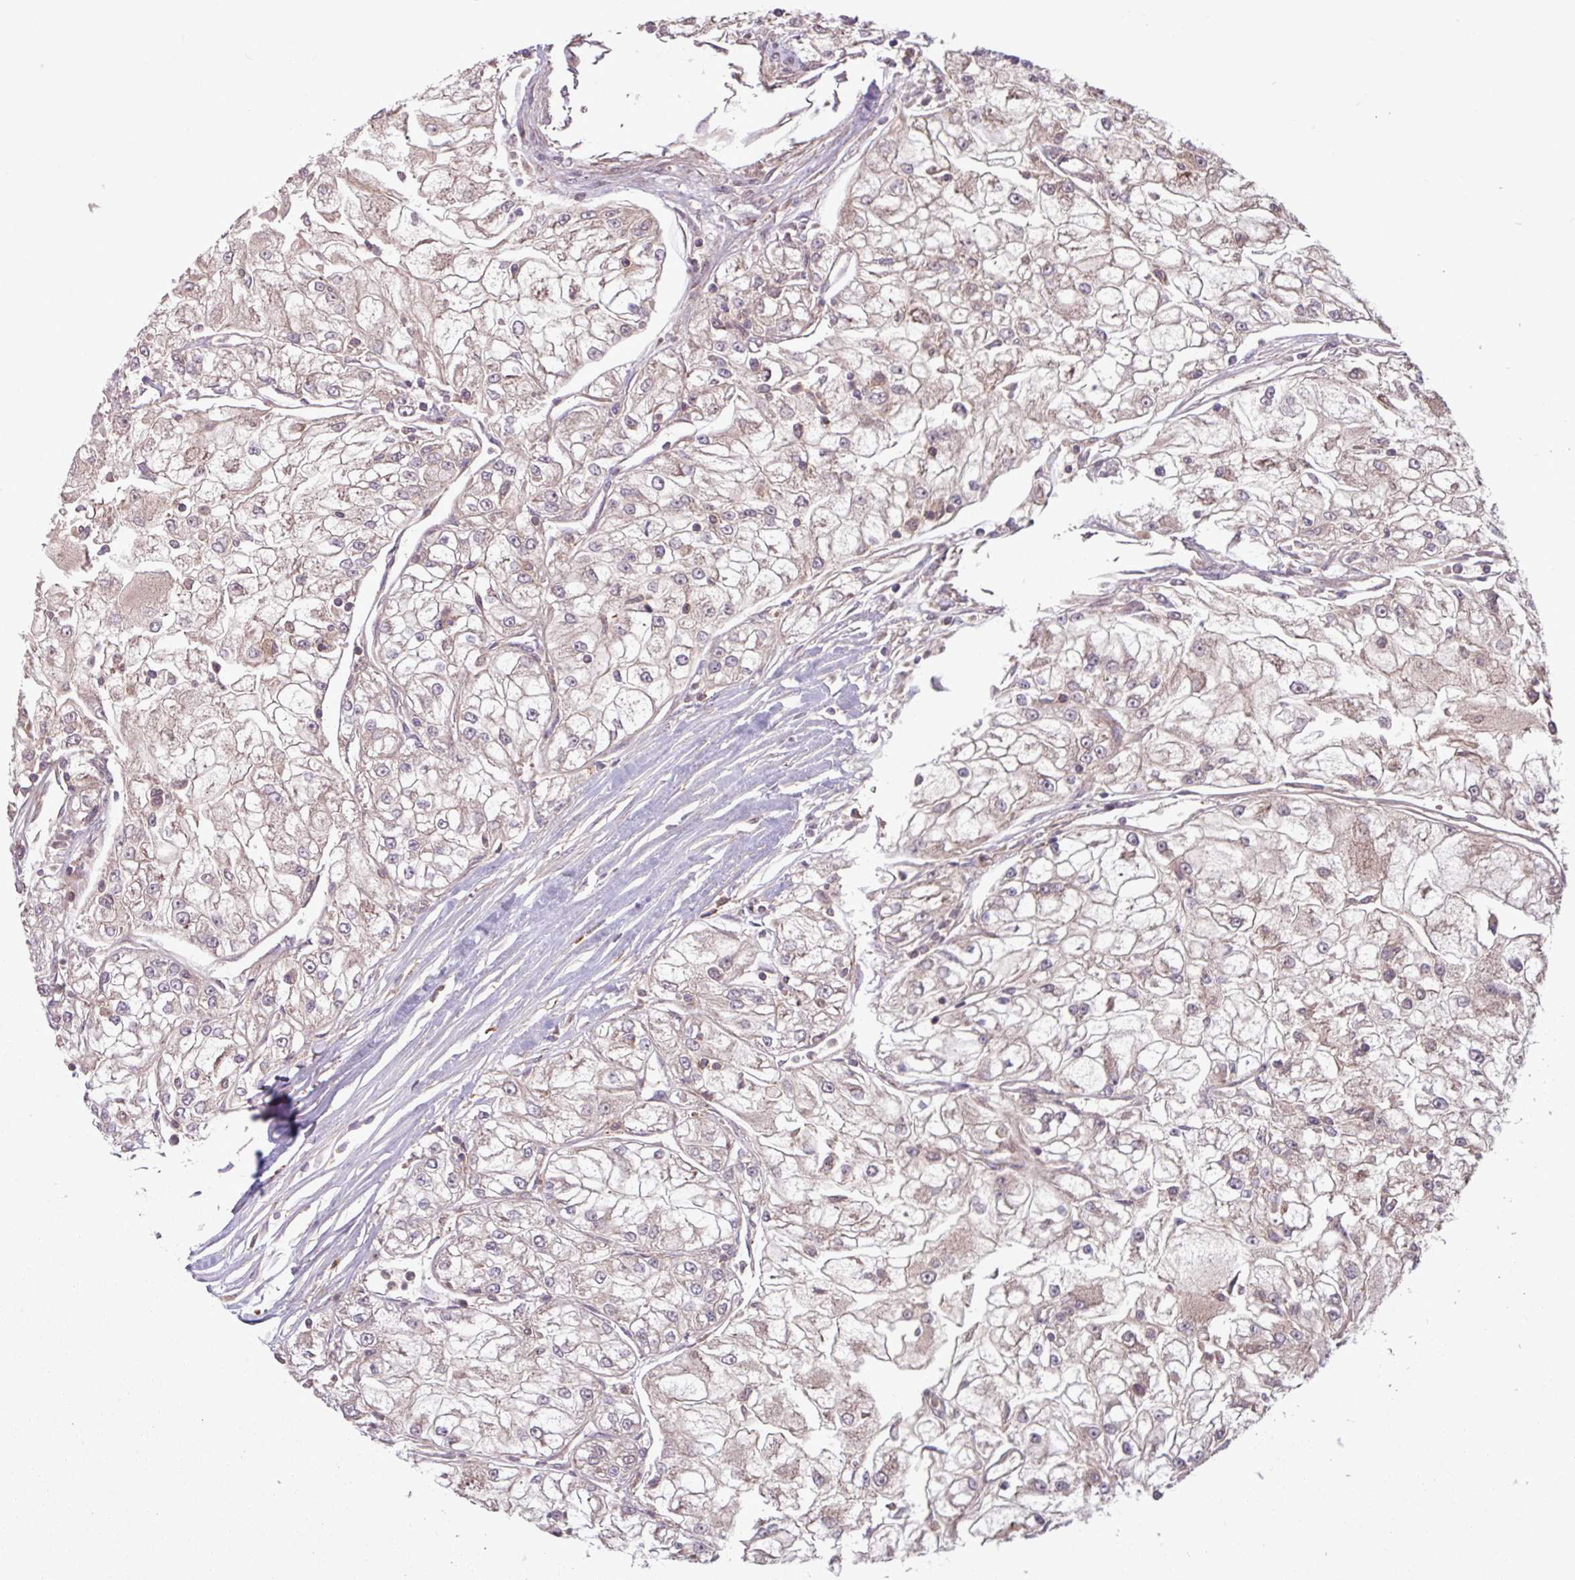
{"staining": {"intensity": "weak", "quantity": "25%-75%", "location": "cytoplasmic/membranous"}, "tissue": "renal cancer", "cell_type": "Tumor cells", "image_type": "cancer", "snomed": [{"axis": "morphology", "description": "Adenocarcinoma, NOS"}, {"axis": "topography", "description": "Kidney"}], "caption": "A low amount of weak cytoplasmic/membranous staining is appreciated in about 25%-75% of tumor cells in renal adenocarcinoma tissue.", "gene": "SEC61G", "patient": {"sex": "female", "age": 72}}